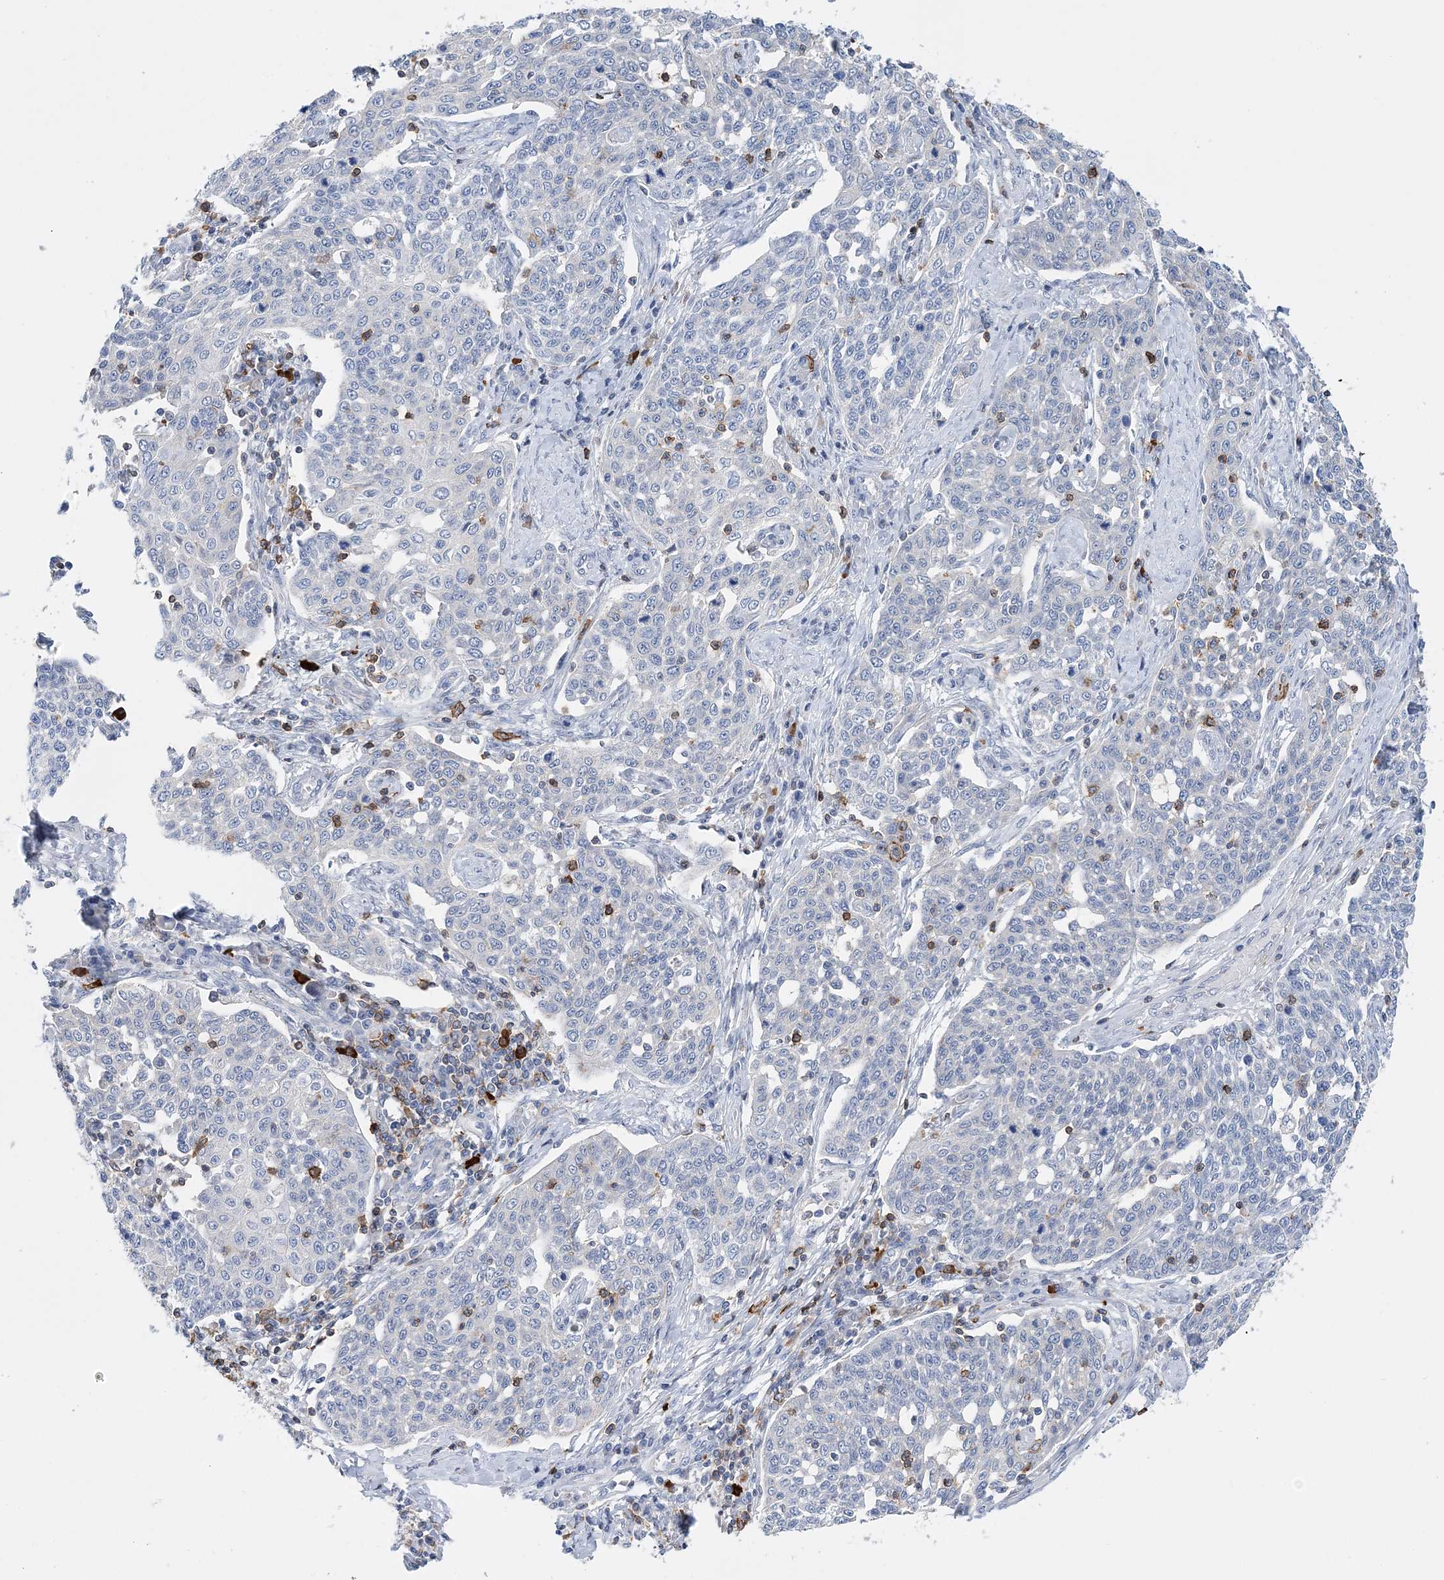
{"staining": {"intensity": "negative", "quantity": "none", "location": "none"}, "tissue": "cervical cancer", "cell_type": "Tumor cells", "image_type": "cancer", "snomed": [{"axis": "morphology", "description": "Squamous cell carcinoma, NOS"}, {"axis": "topography", "description": "Cervix"}], "caption": "Immunohistochemistry (IHC) image of neoplastic tissue: squamous cell carcinoma (cervical) stained with DAB displays no significant protein staining in tumor cells.", "gene": "PRMT9", "patient": {"sex": "female", "age": 34}}